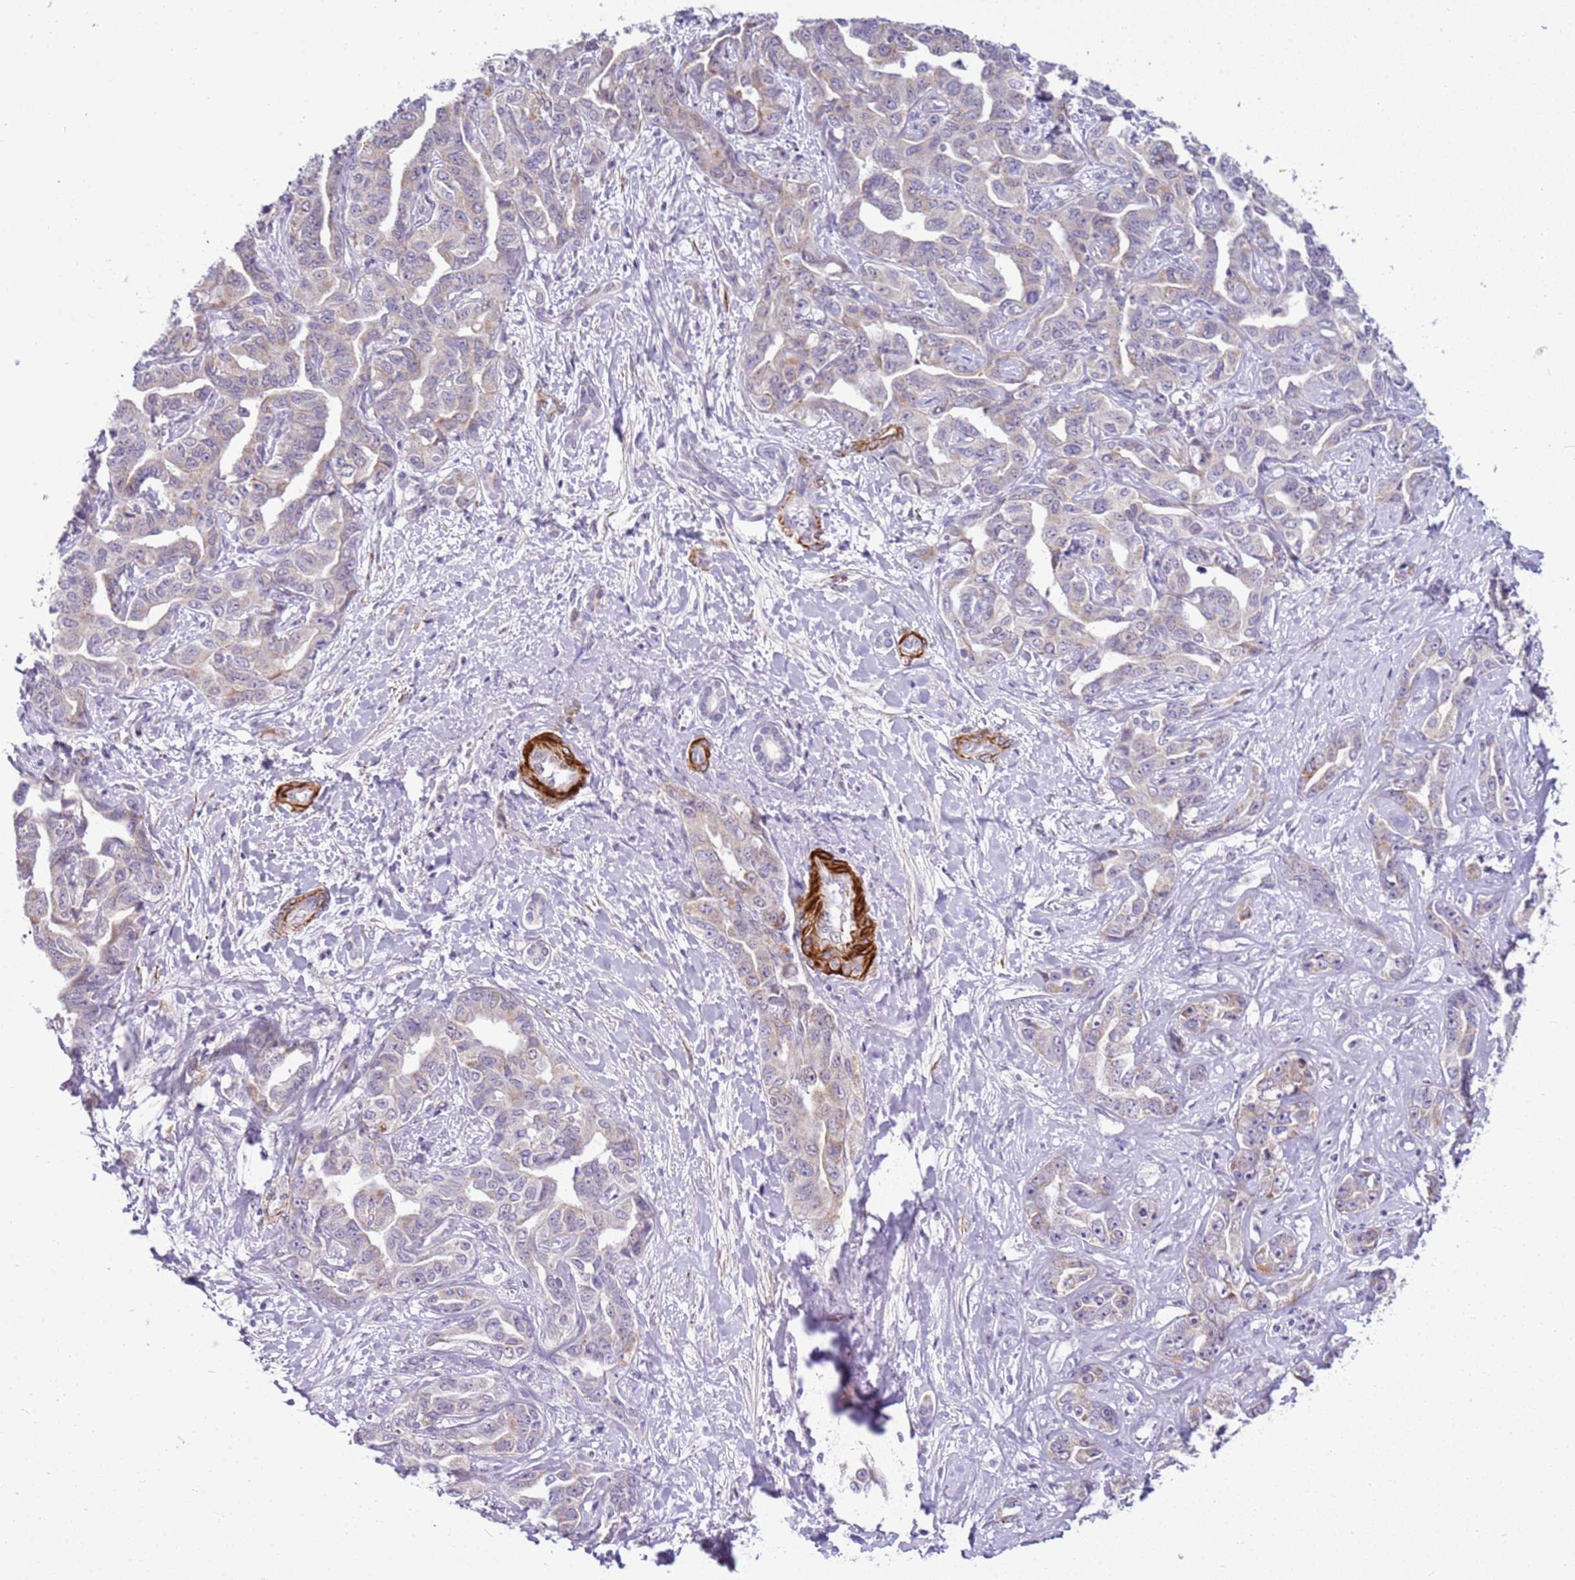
{"staining": {"intensity": "weak", "quantity": "<25%", "location": "cytoplasmic/membranous"}, "tissue": "liver cancer", "cell_type": "Tumor cells", "image_type": "cancer", "snomed": [{"axis": "morphology", "description": "Cholangiocarcinoma"}, {"axis": "topography", "description": "Liver"}], "caption": "This is a photomicrograph of immunohistochemistry (IHC) staining of cholangiocarcinoma (liver), which shows no positivity in tumor cells.", "gene": "SMIM4", "patient": {"sex": "male", "age": 59}}